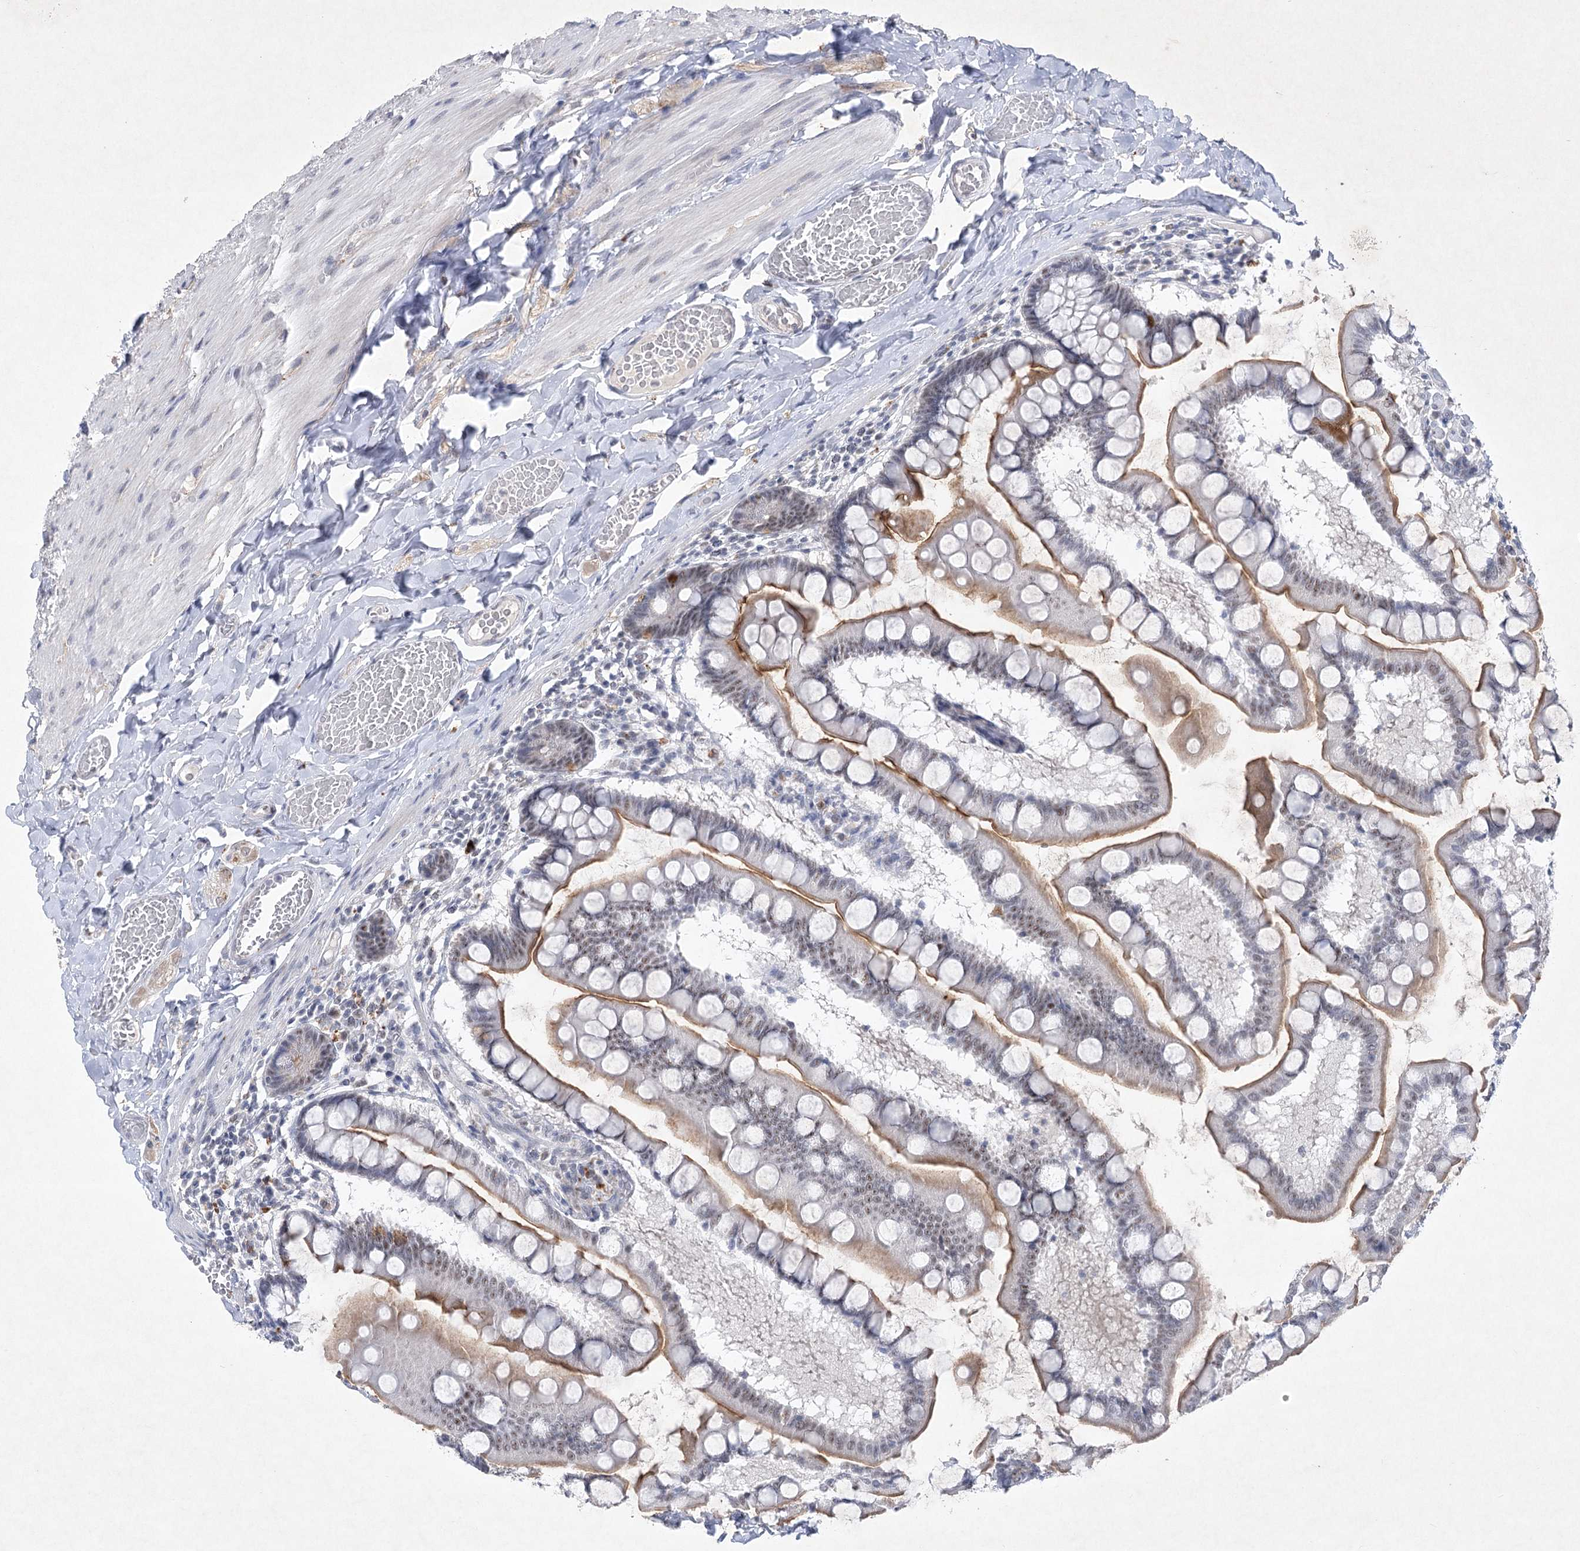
{"staining": {"intensity": "moderate", "quantity": "25%-75%", "location": "cytoplasmic/membranous"}, "tissue": "small intestine", "cell_type": "Glandular cells", "image_type": "normal", "snomed": [{"axis": "morphology", "description": "Normal tissue, NOS"}, {"axis": "topography", "description": "Small intestine"}], "caption": "This is a photomicrograph of IHC staining of unremarkable small intestine, which shows moderate expression in the cytoplasmic/membranous of glandular cells.", "gene": "ENSG00000275740", "patient": {"sex": "male", "age": 41}}